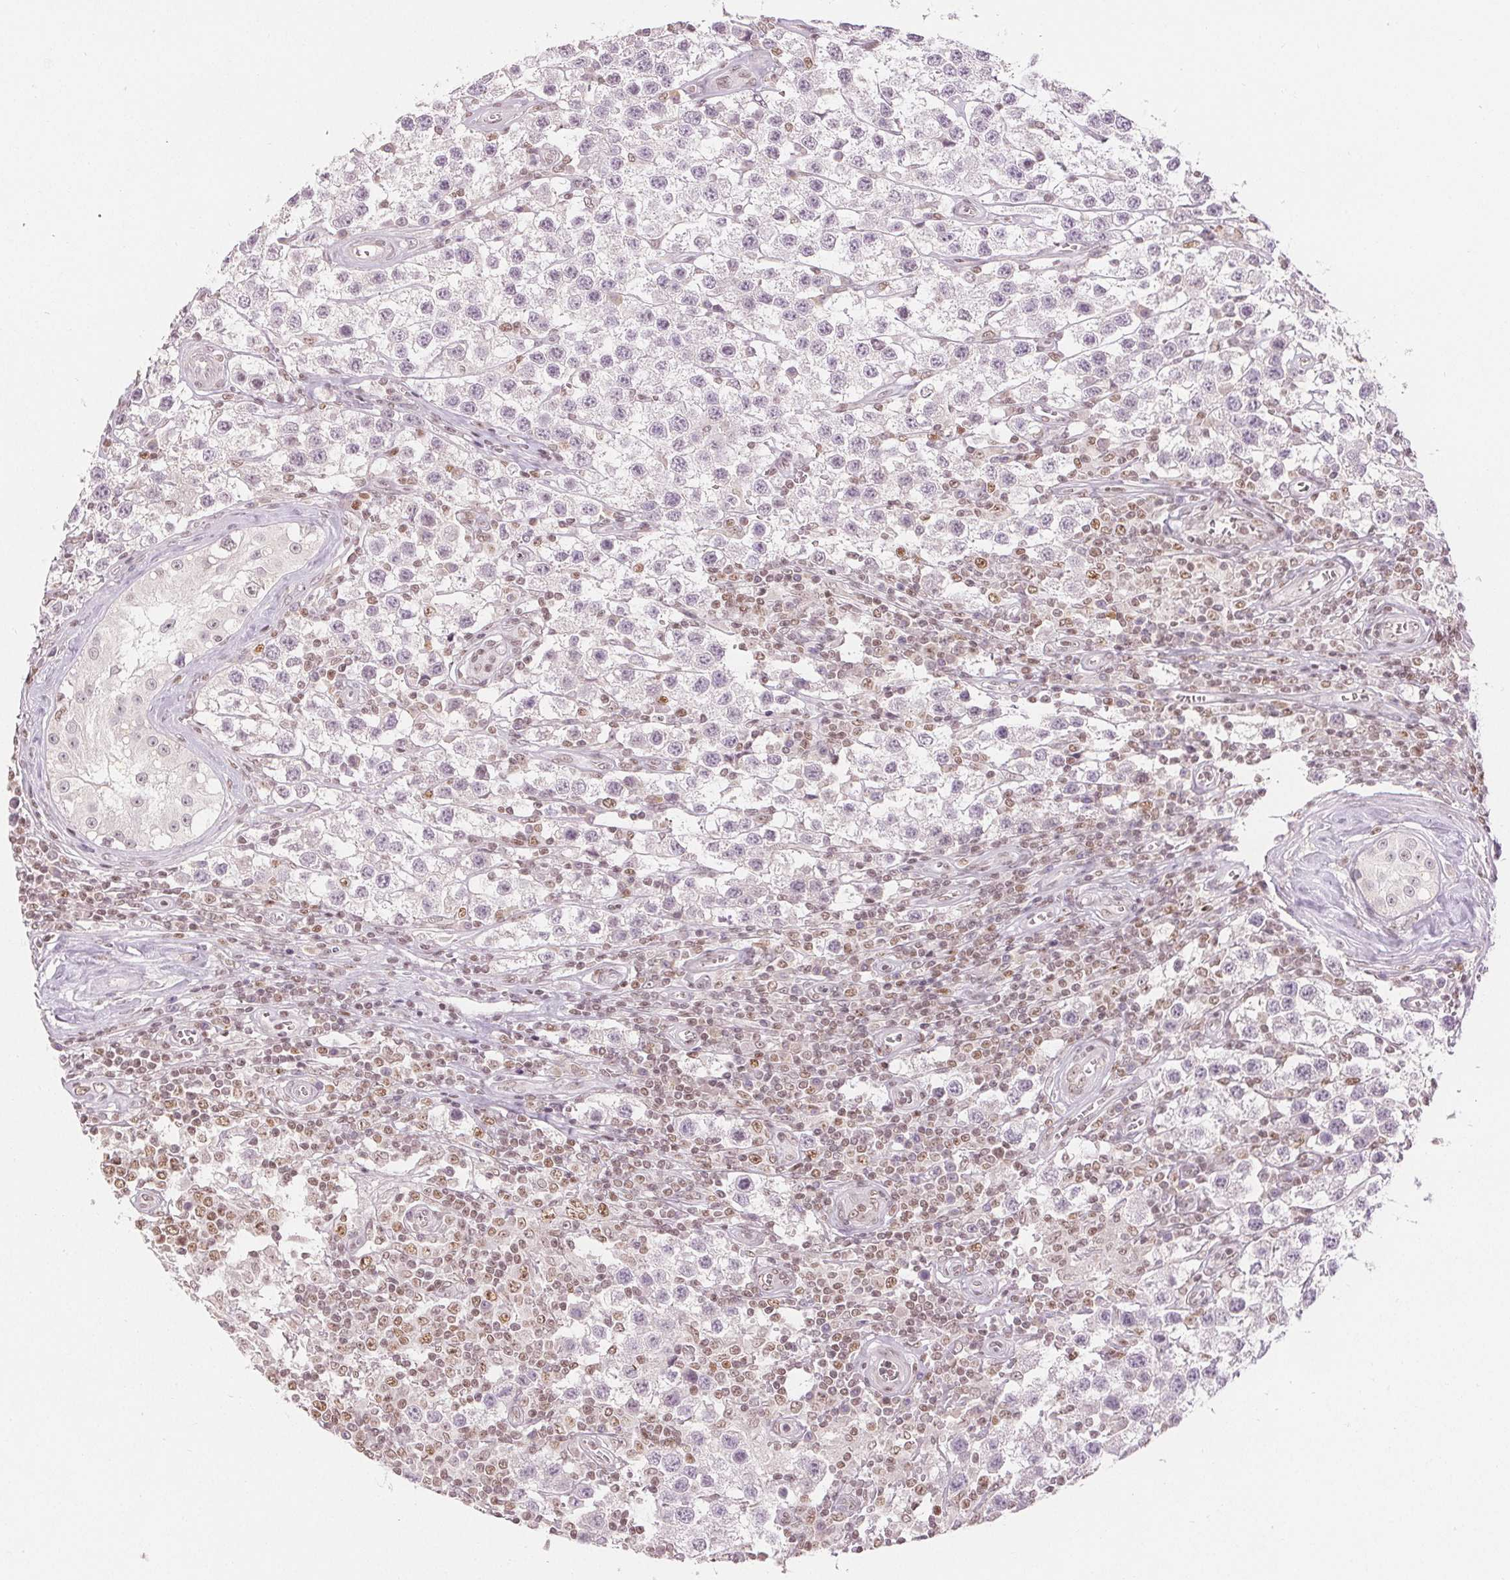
{"staining": {"intensity": "negative", "quantity": "none", "location": "none"}, "tissue": "testis cancer", "cell_type": "Tumor cells", "image_type": "cancer", "snomed": [{"axis": "morphology", "description": "Seminoma, NOS"}, {"axis": "topography", "description": "Testis"}], "caption": "Image shows no protein positivity in tumor cells of testis seminoma tissue. The staining was performed using DAB (3,3'-diaminobenzidine) to visualize the protein expression in brown, while the nuclei were stained in blue with hematoxylin (Magnification: 20x).", "gene": "DEK", "patient": {"sex": "male", "age": 34}}